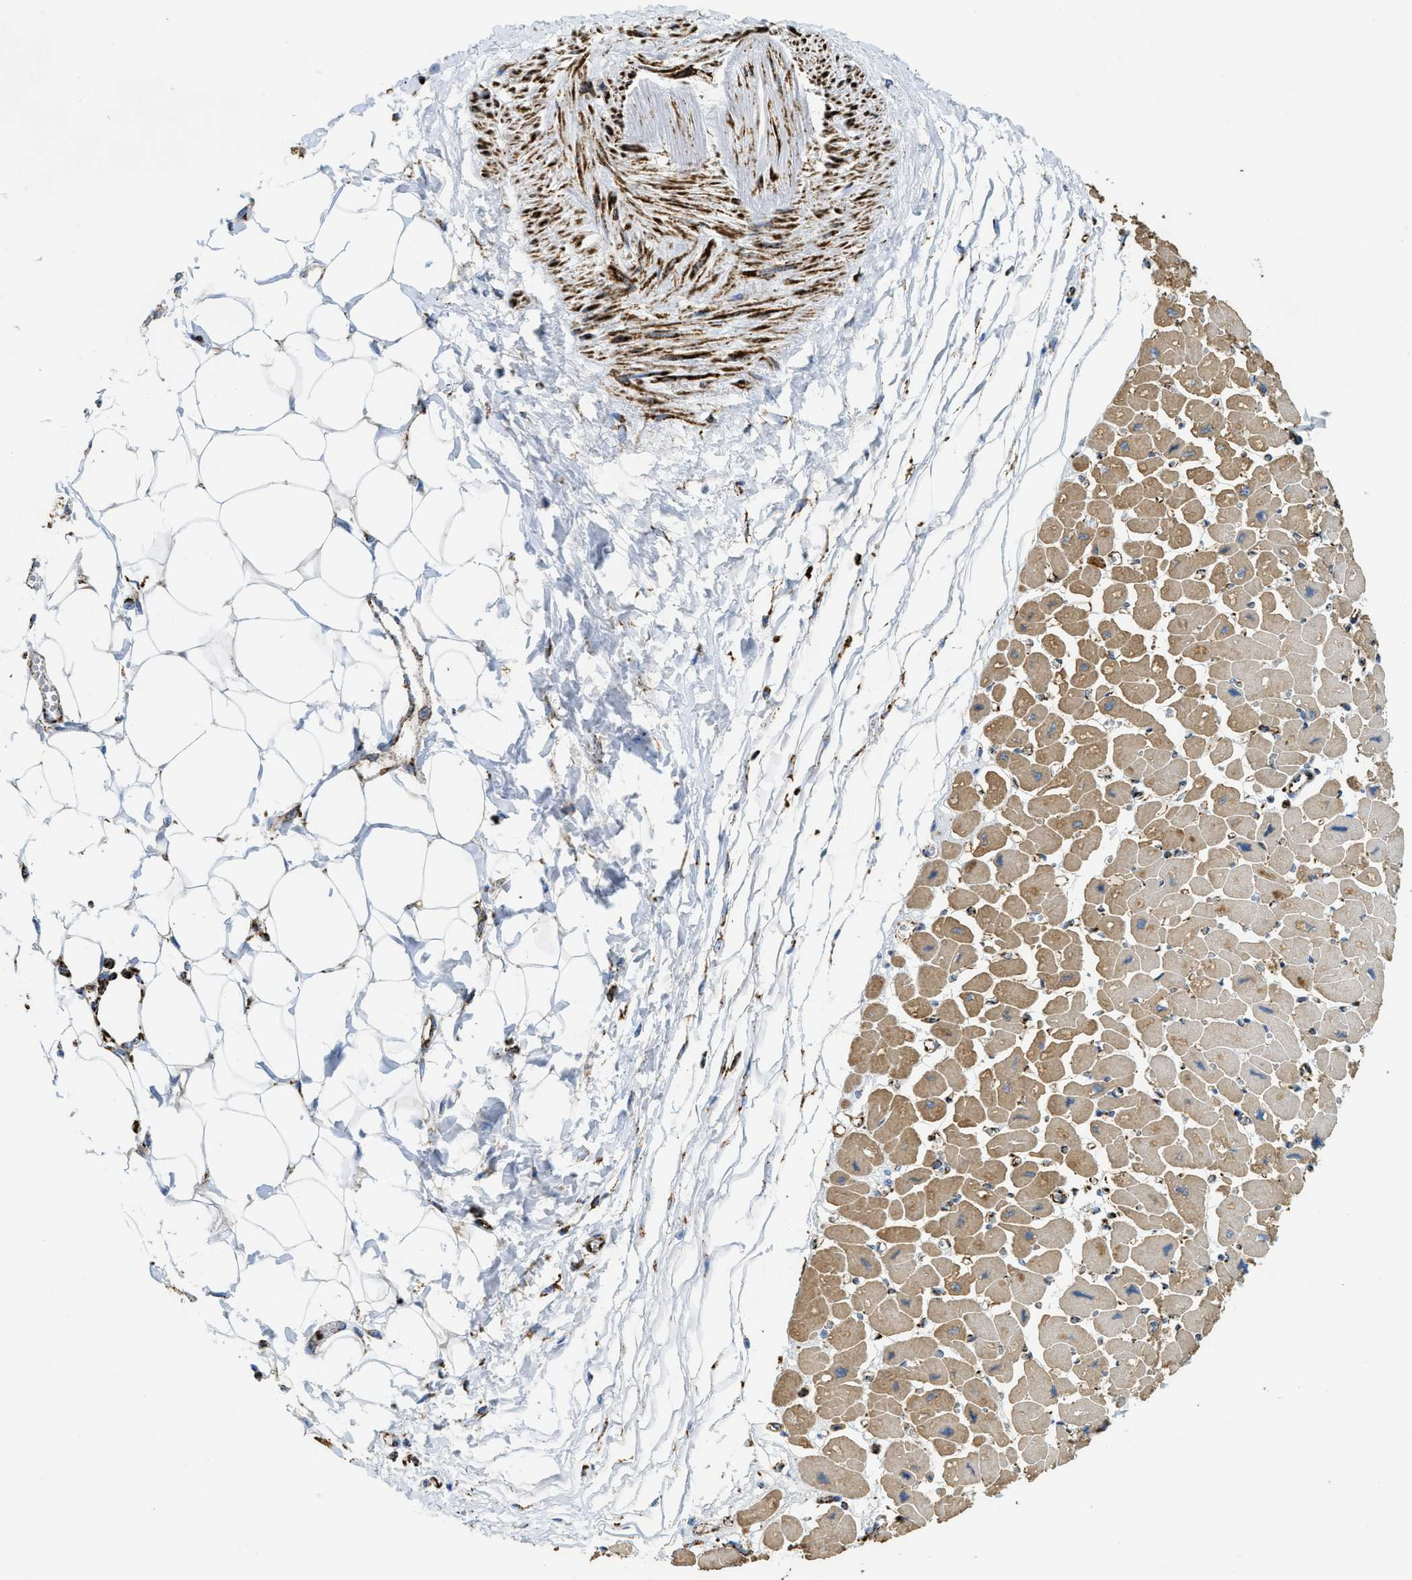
{"staining": {"intensity": "moderate", "quantity": ">75%", "location": "cytoplasmic/membranous"}, "tissue": "heart muscle", "cell_type": "Cardiomyocytes", "image_type": "normal", "snomed": [{"axis": "morphology", "description": "Normal tissue, NOS"}, {"axis": "topography", "description": "Heart"}], "caption": "Immunohistochemistry (IHC) staining of normal heart muscle, which exhibits medium levels of moderate cytoplasmic/membranous positivity in about >75% of cardiomyocytes indicating moderate cytoplasmic/membranous protein staining. The staining was performed using DAB (3,3'-diaminobenzidine) (brown) for protein detection and nuclei were counterstained in hematoxylin (blue).", "gene": "SQOR", "patient": {"sex": "female", "age": 54}}